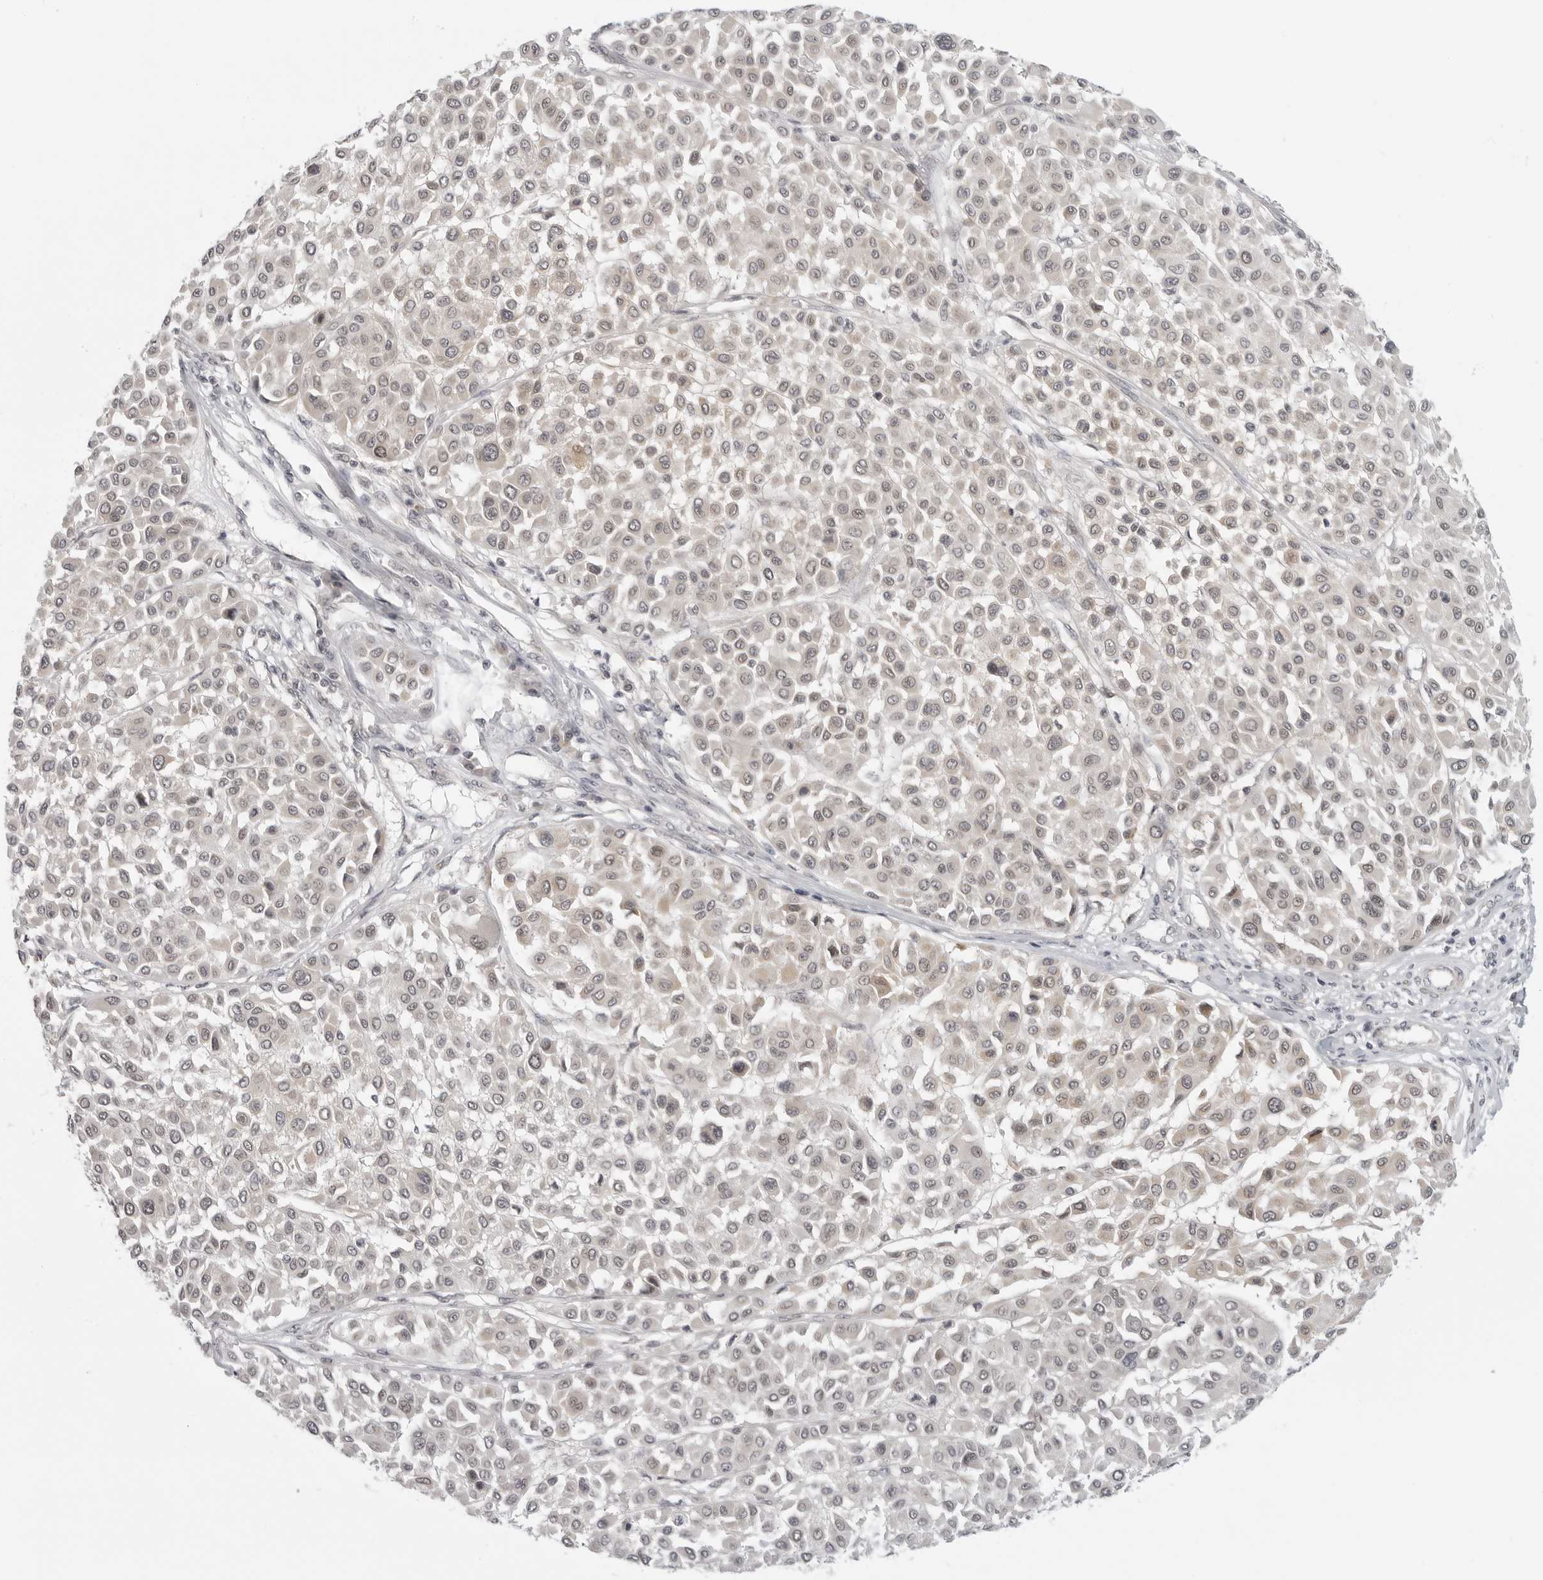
{"staining": {"intensity": "weak", "quantity": "25%-75%", "location": "nuclear"}, "tissue": "melanoma", "cell_type": "Tumor cells", "image_type": "cancer", "snomed": [{"axis": "morphology", "description": "Malignant melanoma, Metastatic site"}, {"axis": "topography", "description": "Soft tissue"}], "caption": "Protein positivity by IHC displays weak nuclear positivity in approximately 25%-75% of tumor cells in melanoma. The staining was performed using DAB (3,3'-diaminobenzidine), with brown indicating positive protein expression. Nuclei are stained blue with hematoxylin.", "gene": "TUT4", "patient": {"sex": "male", "age": 41}}